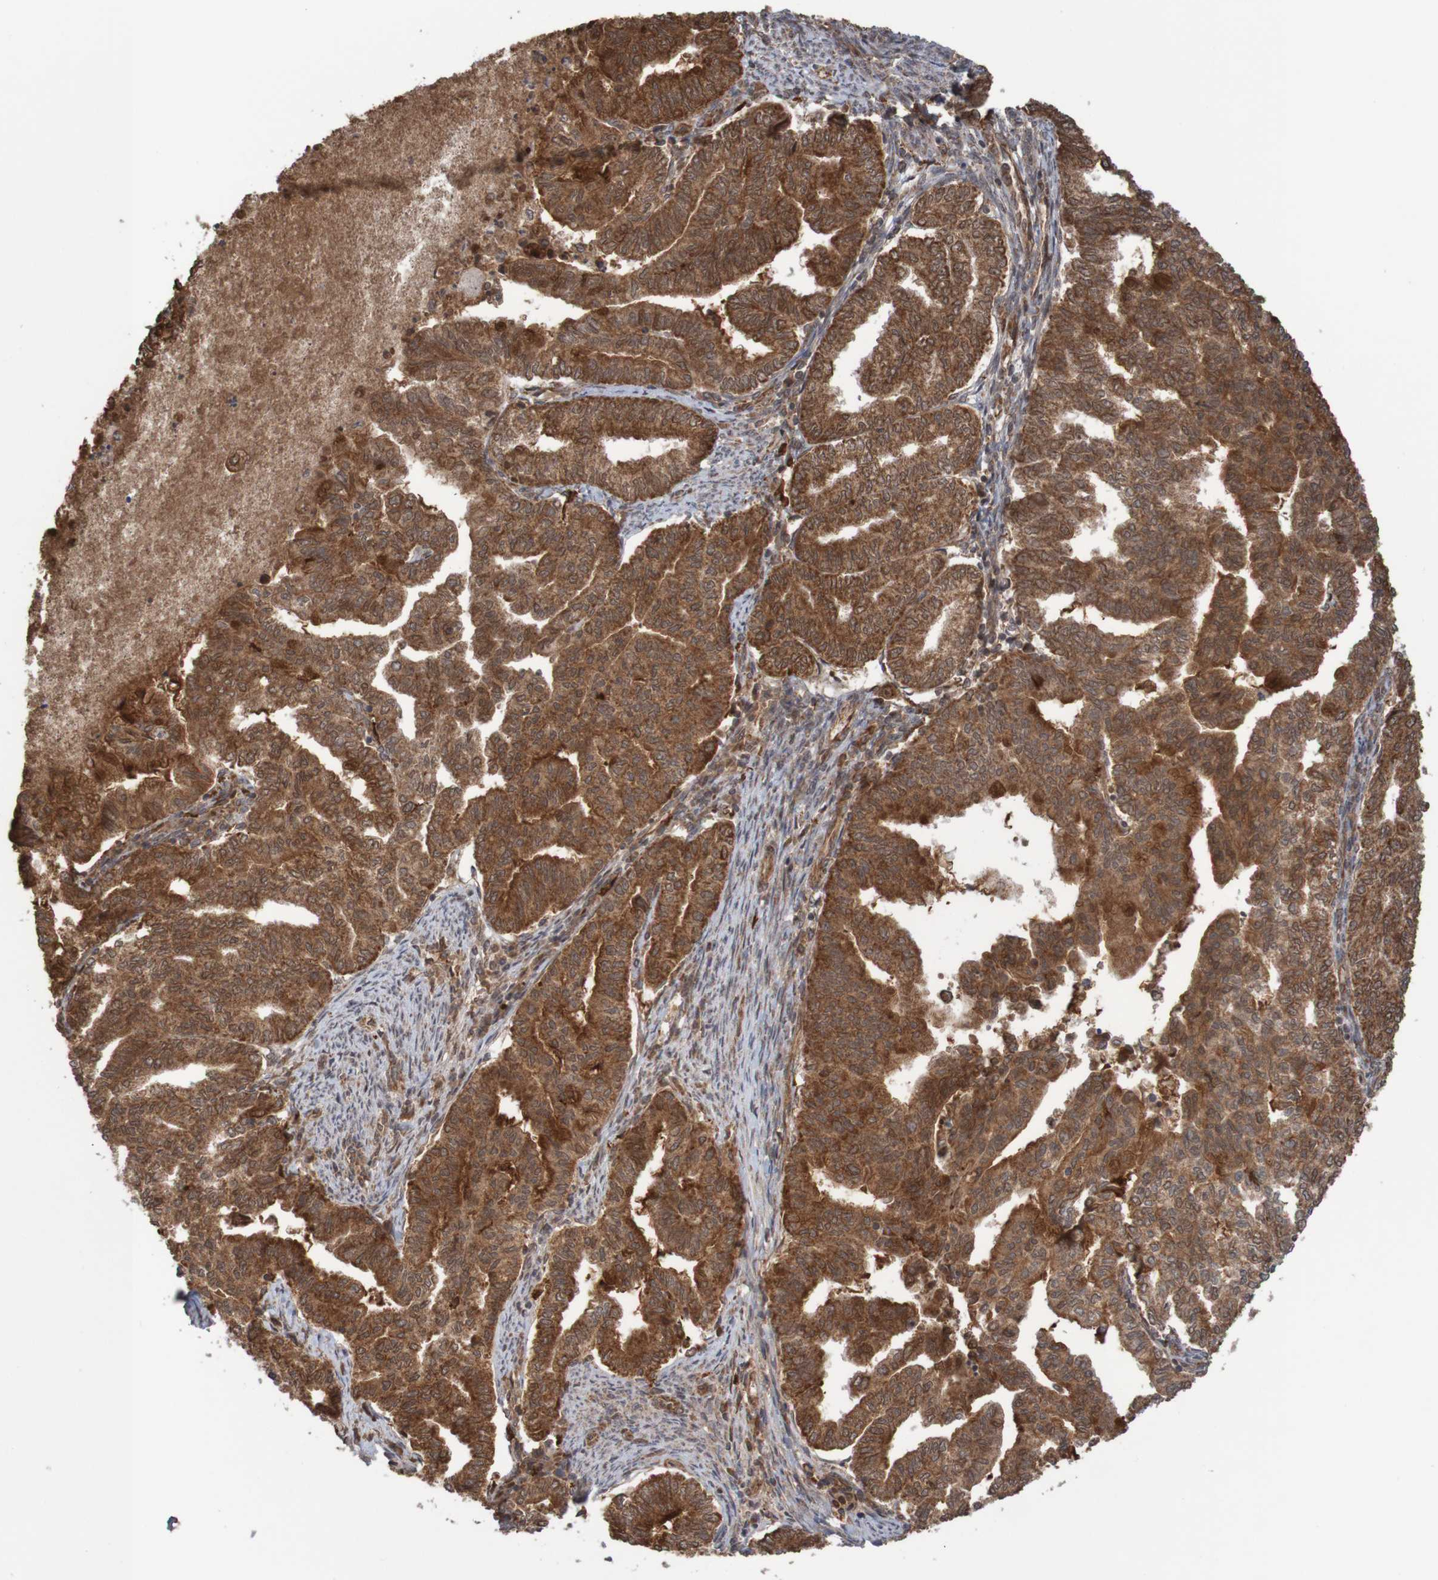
{"staining": {"intensity": "strong", "quantity": ">75%", "location": "cytoplasmic/membranous"}, "tissue": "endometrial cancer", "cell_type": "Tumor cells", "image_type": "cancer", "snomed": [{"axis": "morphology", "description": "Adenocarcinoma, NOS"}, {"axis": "topography", "description": "Endometrium"}], "caption": "Brown immunohistochemical staining in human endometrial cancer shows strong cytoplasmic/membranous positivity in about >75% of tumor cells. (Brightfield microscopy of DAB IHC at high magnification).", "gene": "MRPL52", "patient": {"sex": "female", "age": 79}}